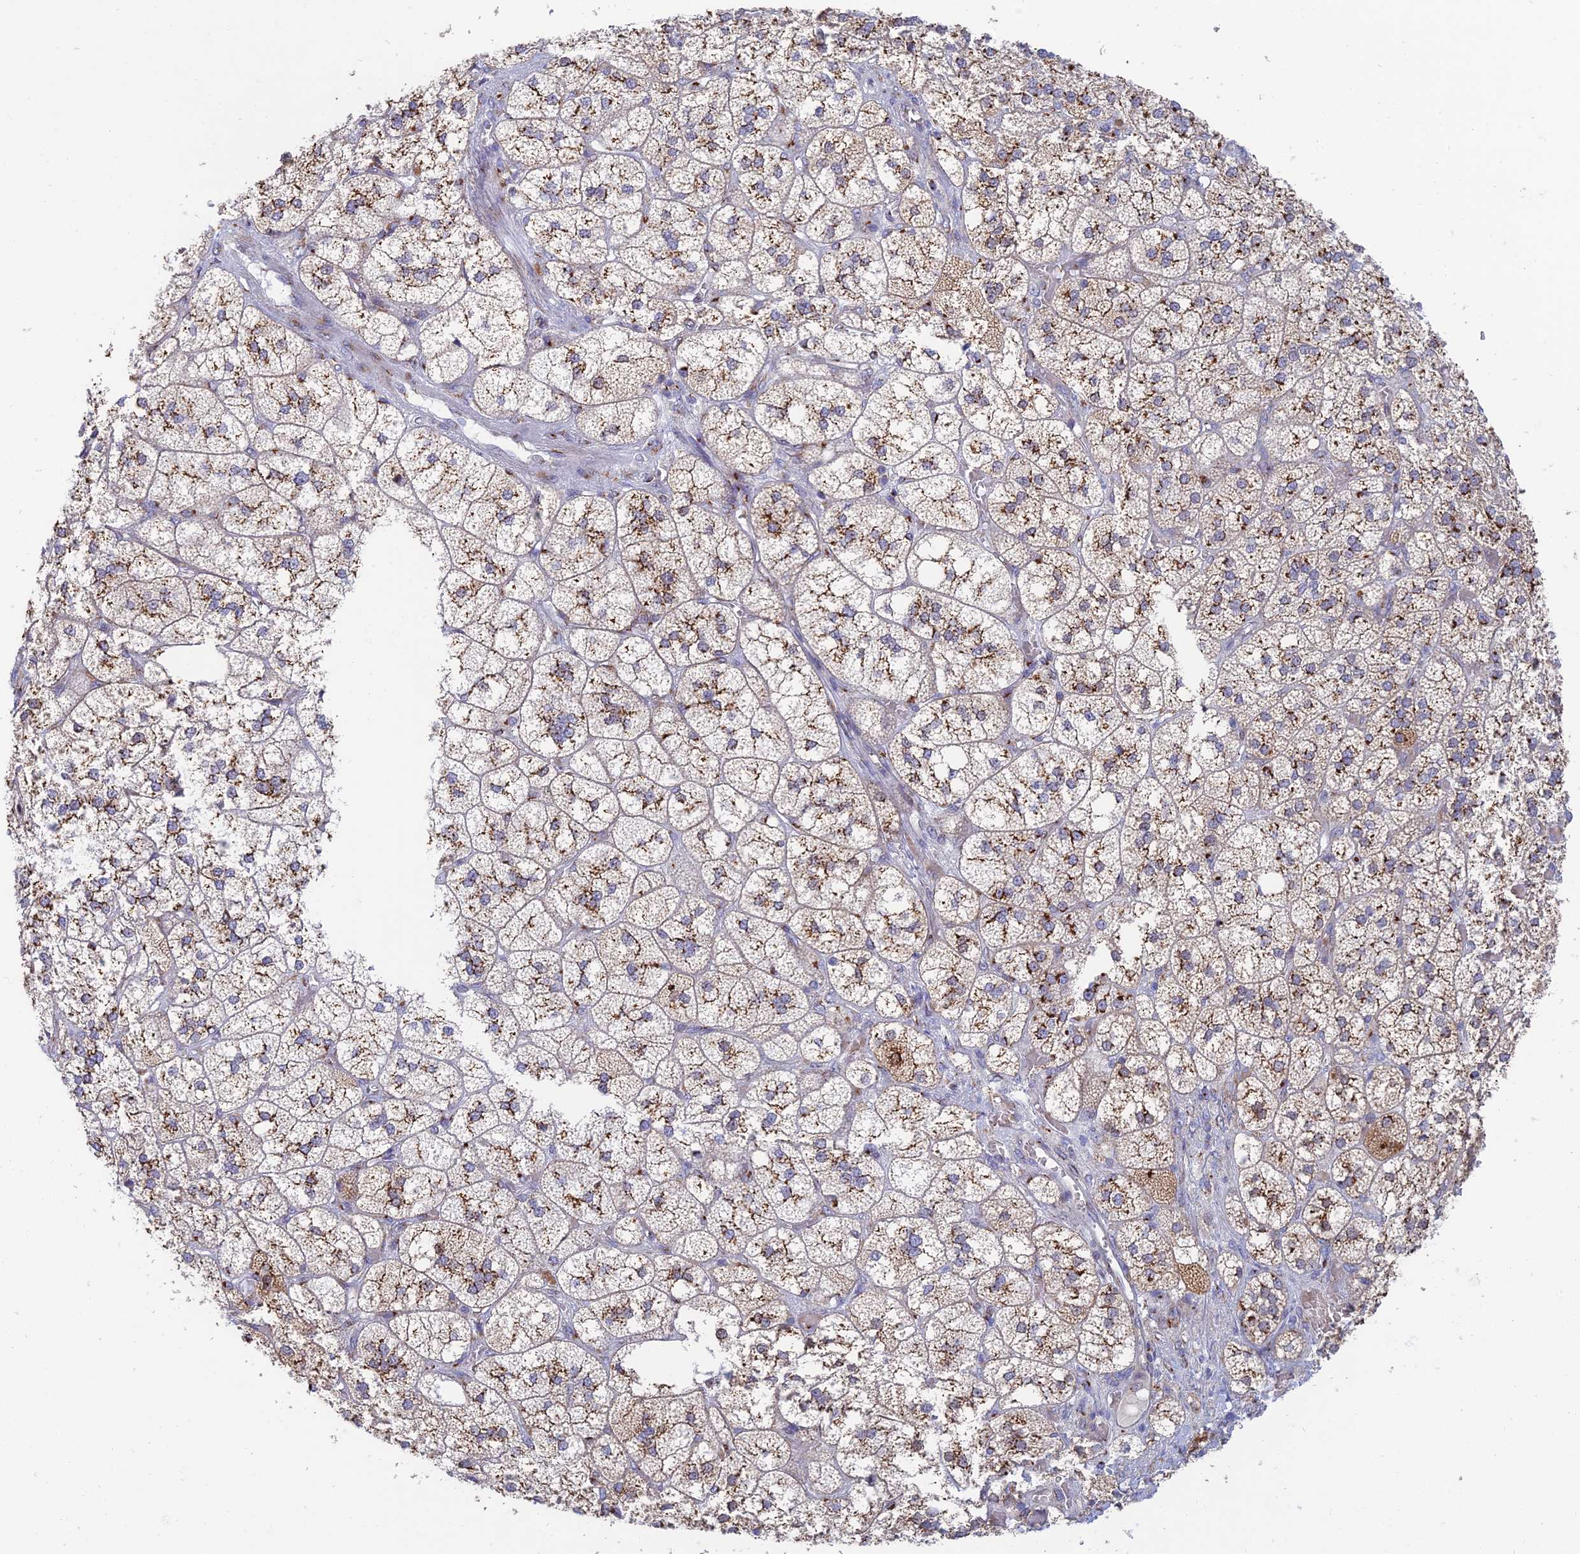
{"staining": {"intensity": "strong", "quantity": ">75%", "location": "cytoplasmic/membranous"}, "tissue": "adrenal gland", "cell_type": "Glandular cells", "image_type": "normal", "snomed": [{"axis": "morphology", "description": "Normal tissue, NOS"}, {"axis": "topography", "description": "Adrenal gland"}], "caption": "Glandular cells exhibit high levels of strong cytoplasmic/membranous expression in about >75% of cells in unremarkable human adrenal gland.", "gene": "ENSG00000267561", "patient": {"sex": "male", "age": 61}}